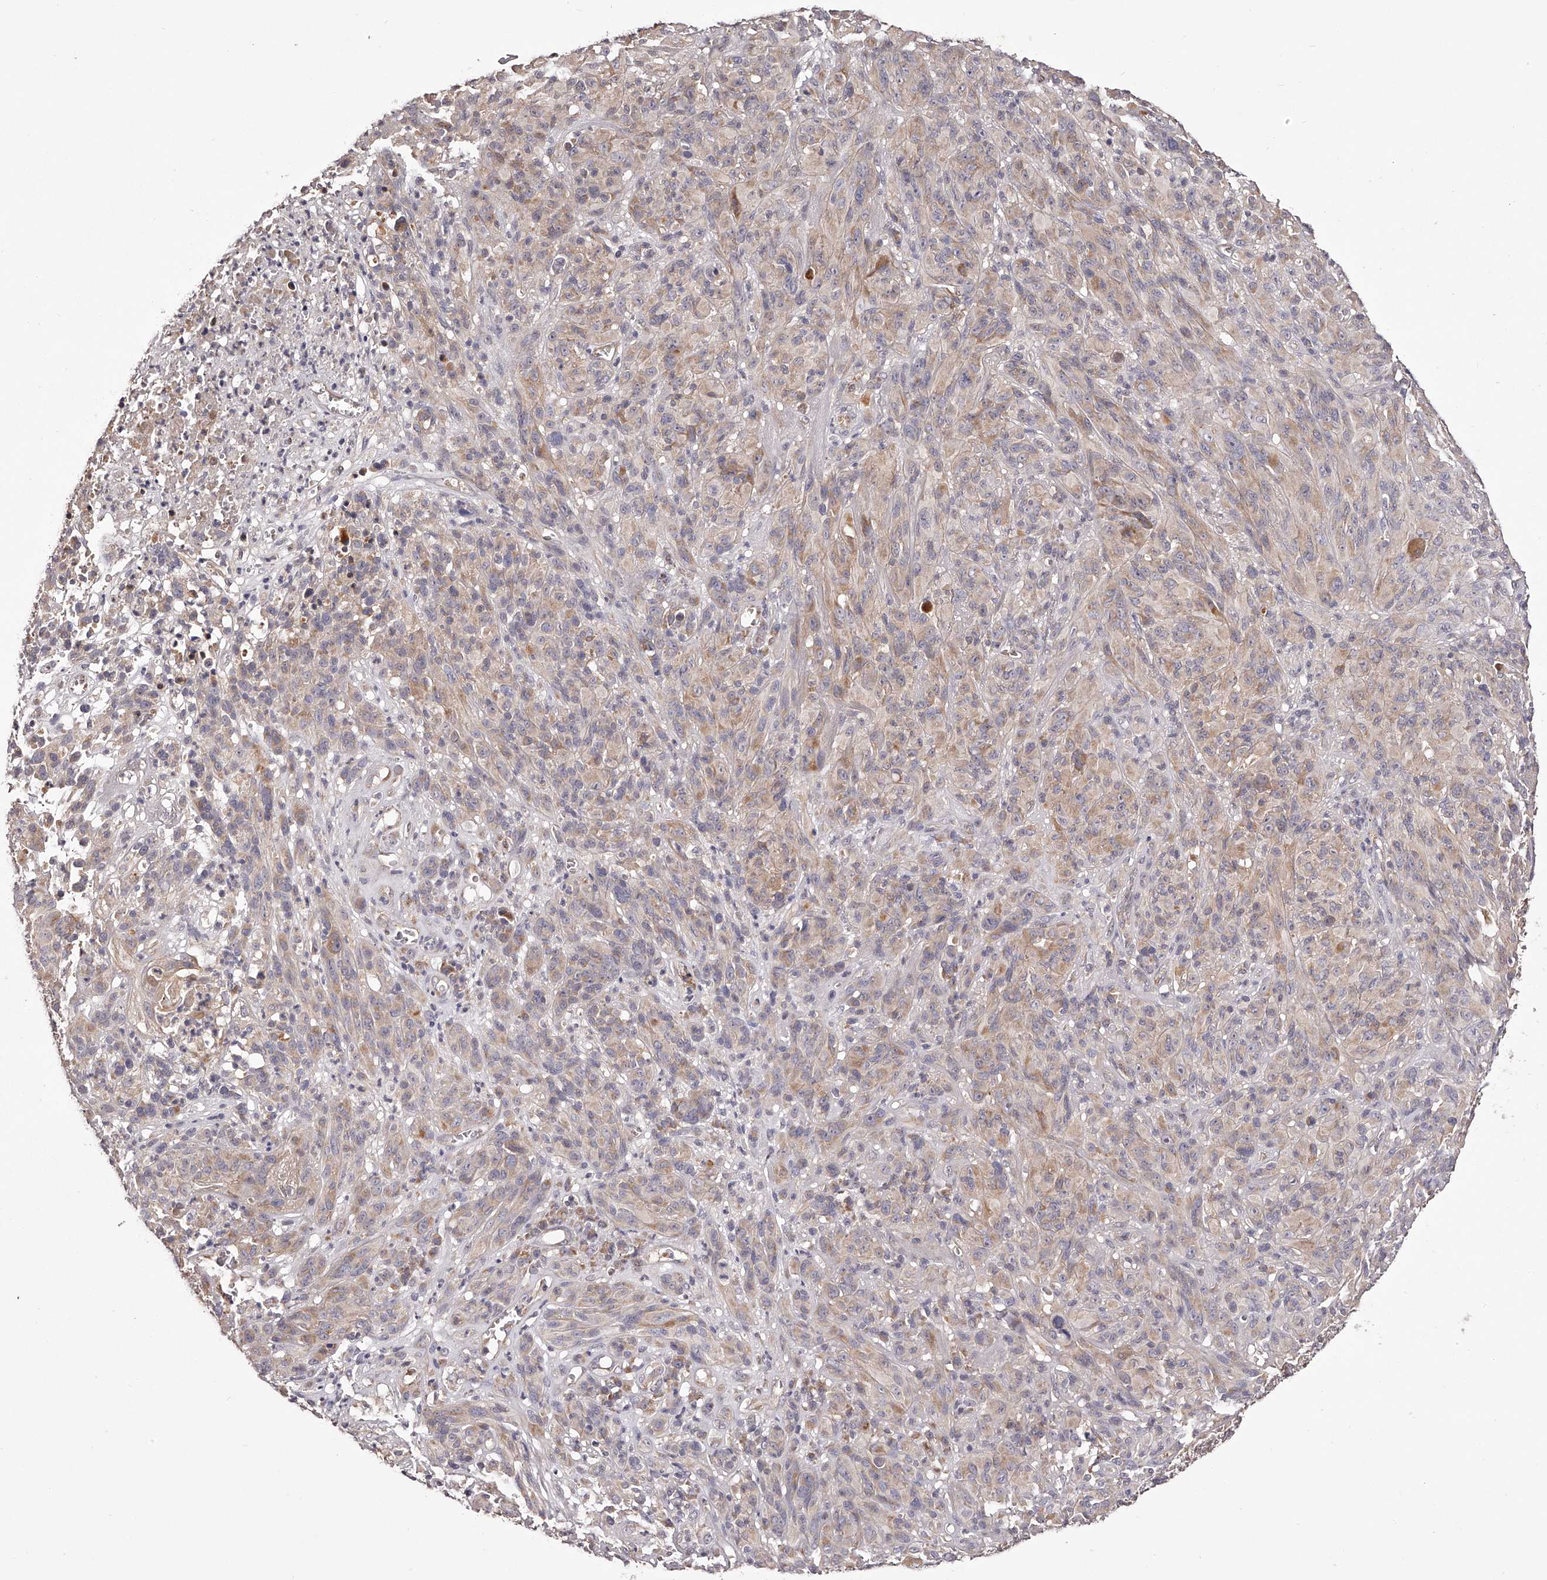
{"staining": {"intensity": "weak", "quantity": ">75%", "location": "cytoplasmic/membranous"}, "tissue": "melanoma", "cell_type": "Tumor cells", "image_type": "cancer", "snomed": [{"axis": "morphology", "description": "Malignant melanoma, NOS"}, {"axis": "topography", "description": "Skin of head"}], "caption": "Immunohistochemistry (IHC) (DAB (3,3'-diaminobenzidine)) staining of human melanoma reveals weak cytoplasmic/membranous protein positivity in approximately >75% of tumor cells.", "gene": "ODF2L", "patient": {"sex": "male", "age": 96}}